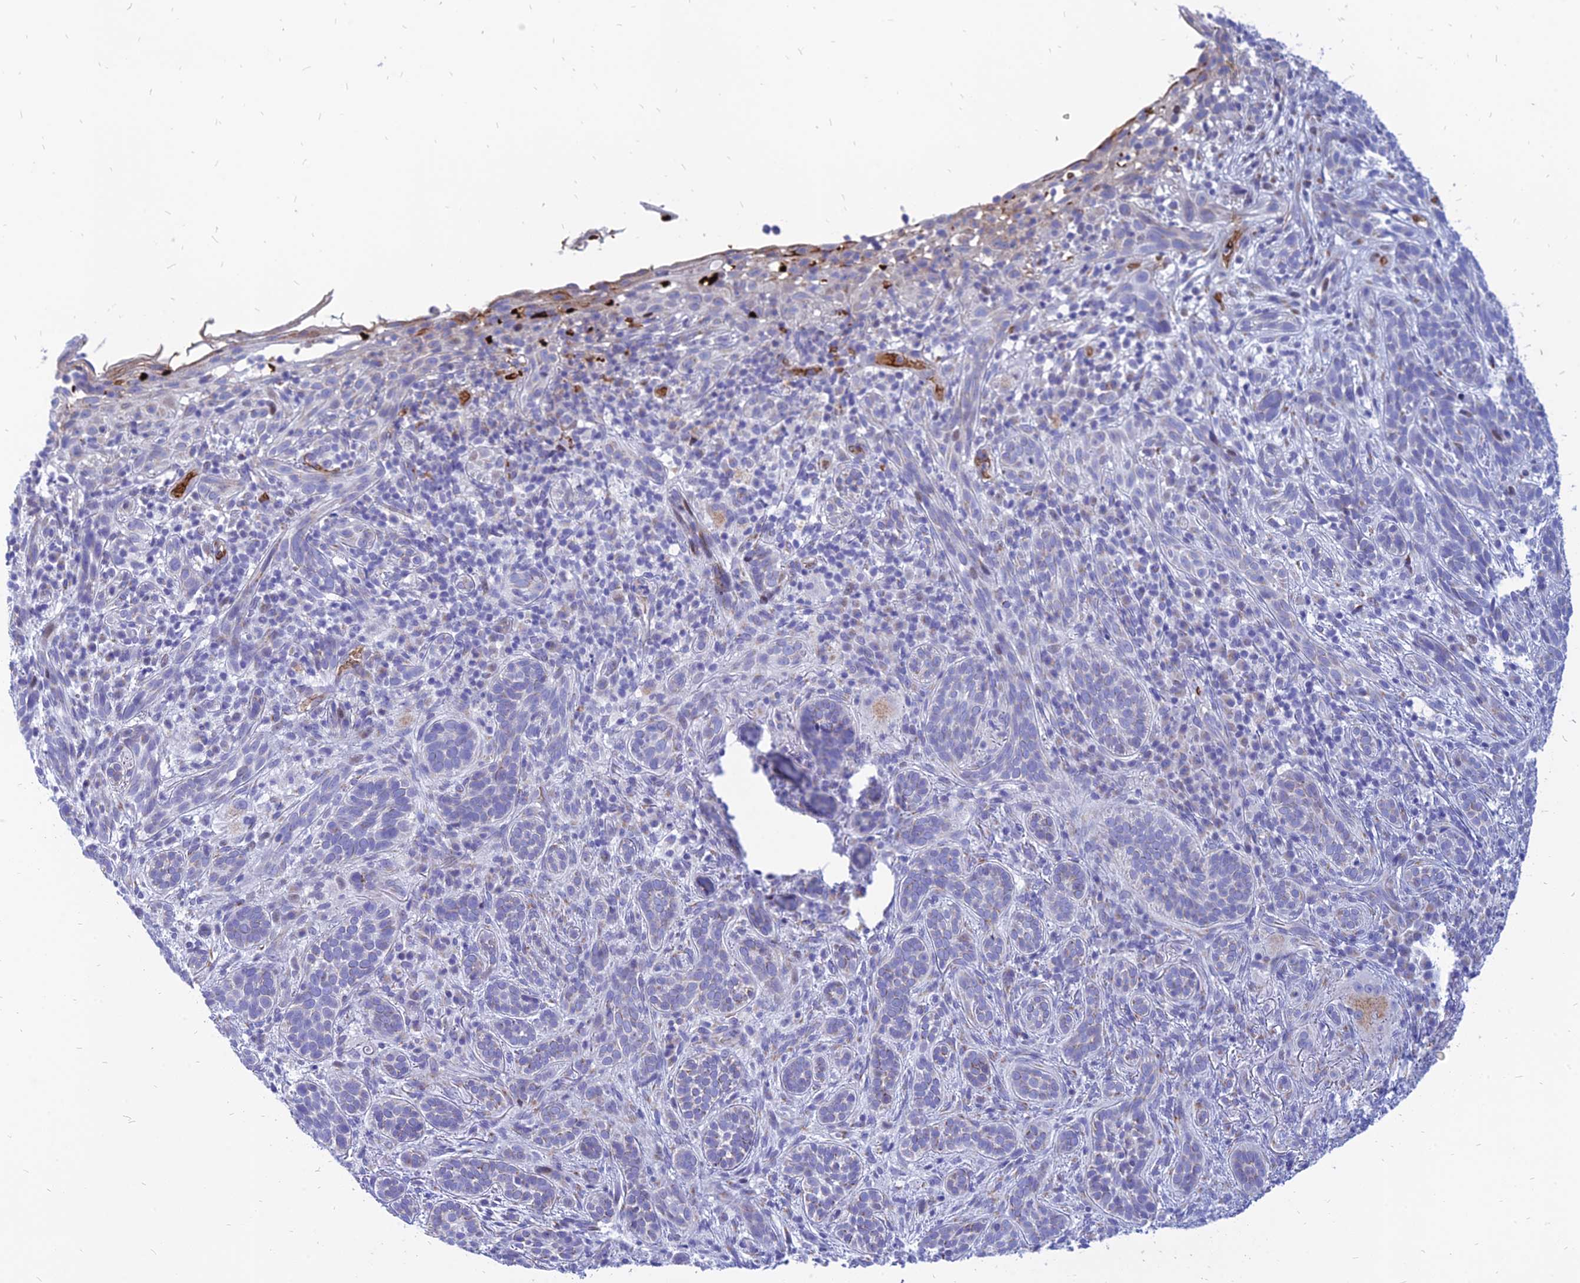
{"staining": {"intensity": "negative", "quantity": "none", "location": "none"}, "tissue": "skin cancer", "cell_type": "Tumor cells", "image_type": "cancer", "snomed": [{"axis": "morphology", "description": "Basal cell carcinoma"}, {"axis": "topography", "description": "Skin"}], "caption": "Tumor cells show no significant protein expression in skin basal cell carcinoma. (Stains: DAB immunohistochemistry with hematoxylin counter stain, Microscopy: brightfield microscopy at high magnification).", "gene": "HHAT", "patient": {"sex": "male", "age": 71}}